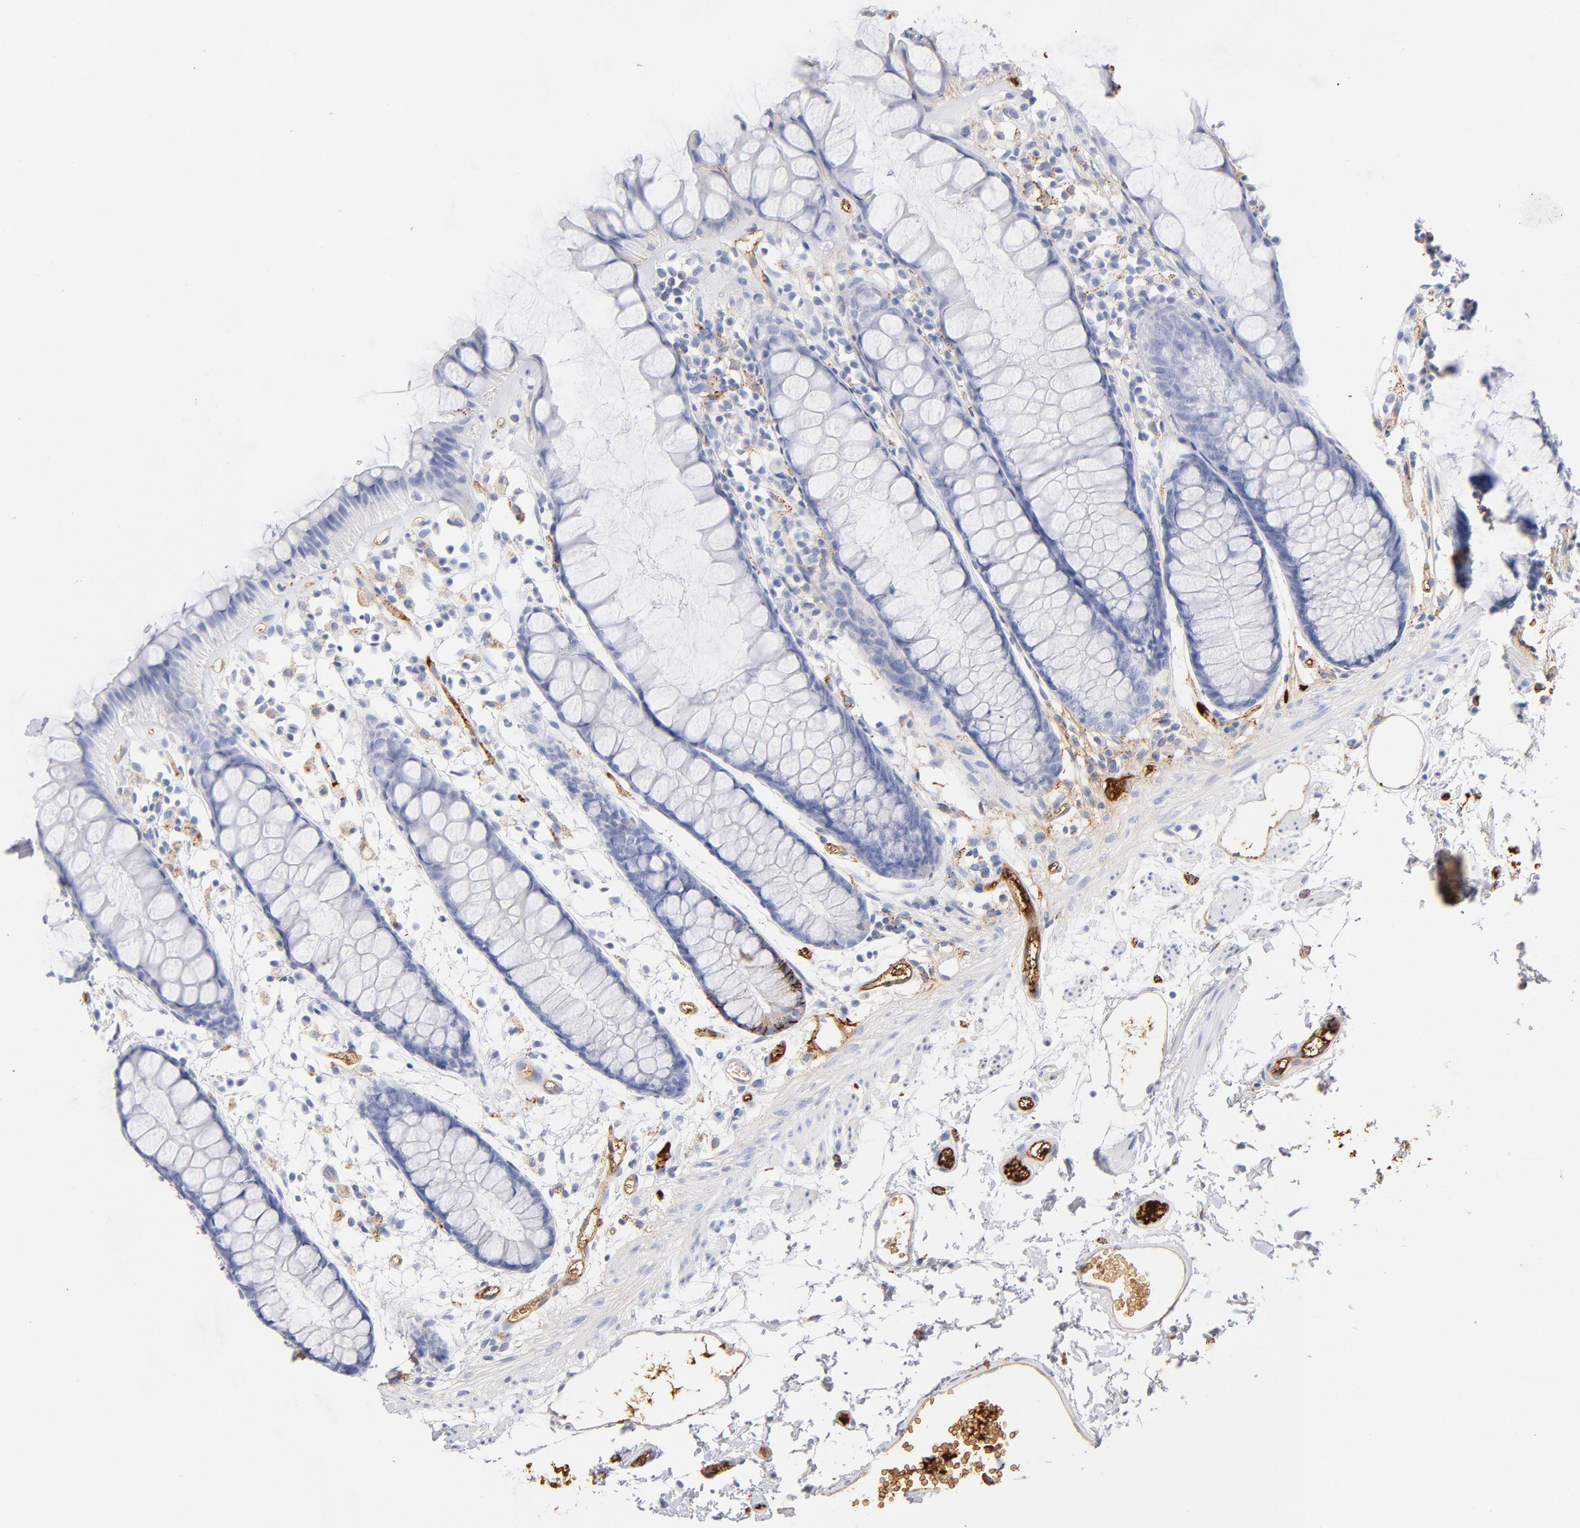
{"staining": {"intensity": "negative", "quantity": "none", "location": "none"}, "tissue": "rectum", "cell_type": "Glandular cells", "image_type": "normal", "snomed": [{"axis": "morphology", "description": "Normal tissue, NOS"}, {"axis": "topography", "description": "Rectum"}], "caption": "Histopathology image shows no significant protein positivity in glandular cells of benign rectum. Brightfield microscopy of immunohistochemistry (IHC) stained with DAB (brown) and hematoxylin (blue), captured at high magnification.", "gene": "C3", "patient": {"sex": "female", "age": 66}}